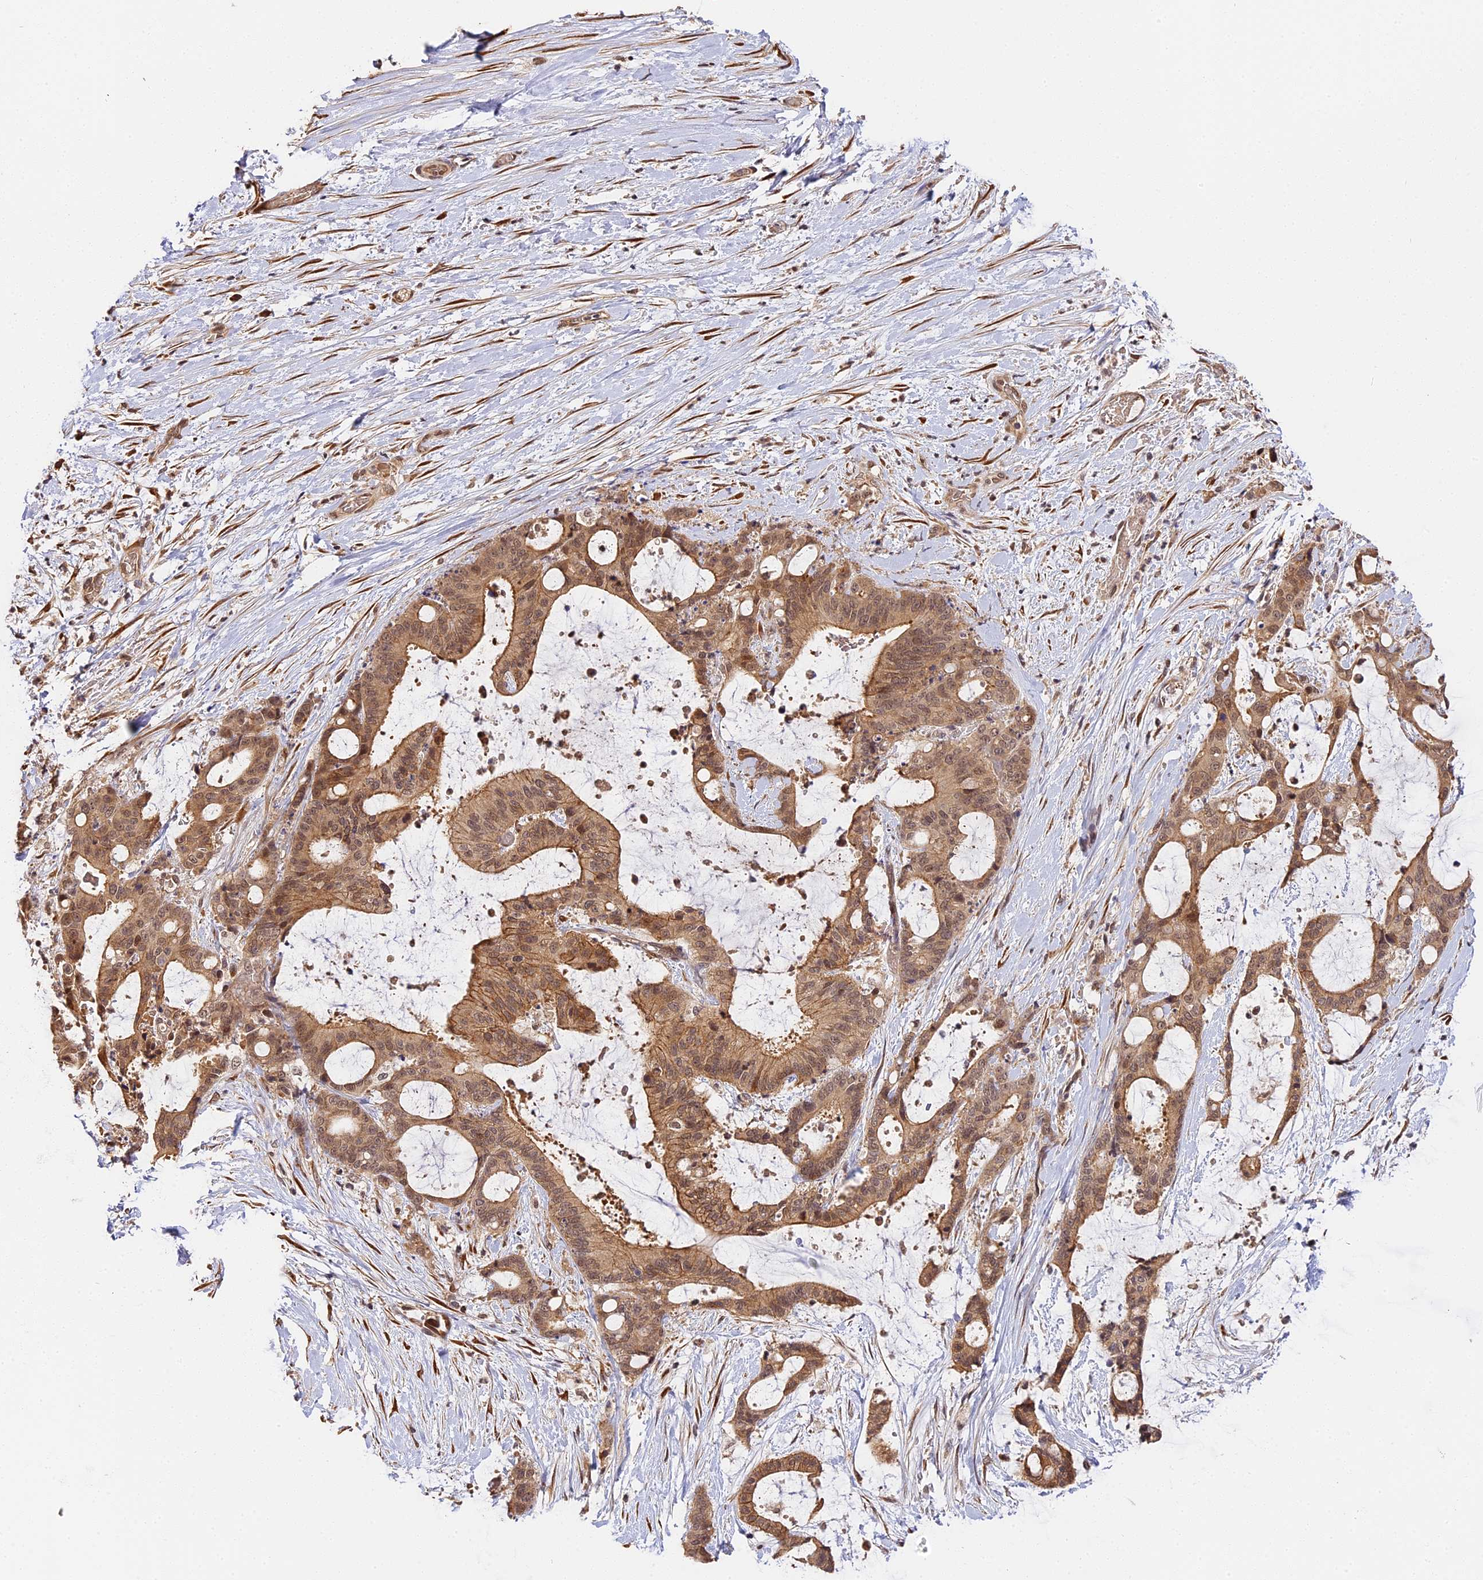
{"staining": {"intensity": "moderate", "quantity": ">75%", "location": "cytoplasmic/membranous"}, "tissue": "liver cancer", "cell_type": "Tumor cells", "image_type": "cancer", "snomed": [{"axis": "morphology", "description": "Normal tissue, NOS"}, {"axis": "morphology", "description": "Cholangiocarcinoma"}, {"axis": "topography", "description": "Liver"}, {"axis": "topography", "description": "Peripheral nerve tissue"}], "caption": "Cholangiocarcinoma (liver) stained with a protein marker exhibits moderate staining in tumor cells.", "gene": "IMPACT", "patient": {"sex": "female", "age": 73}}